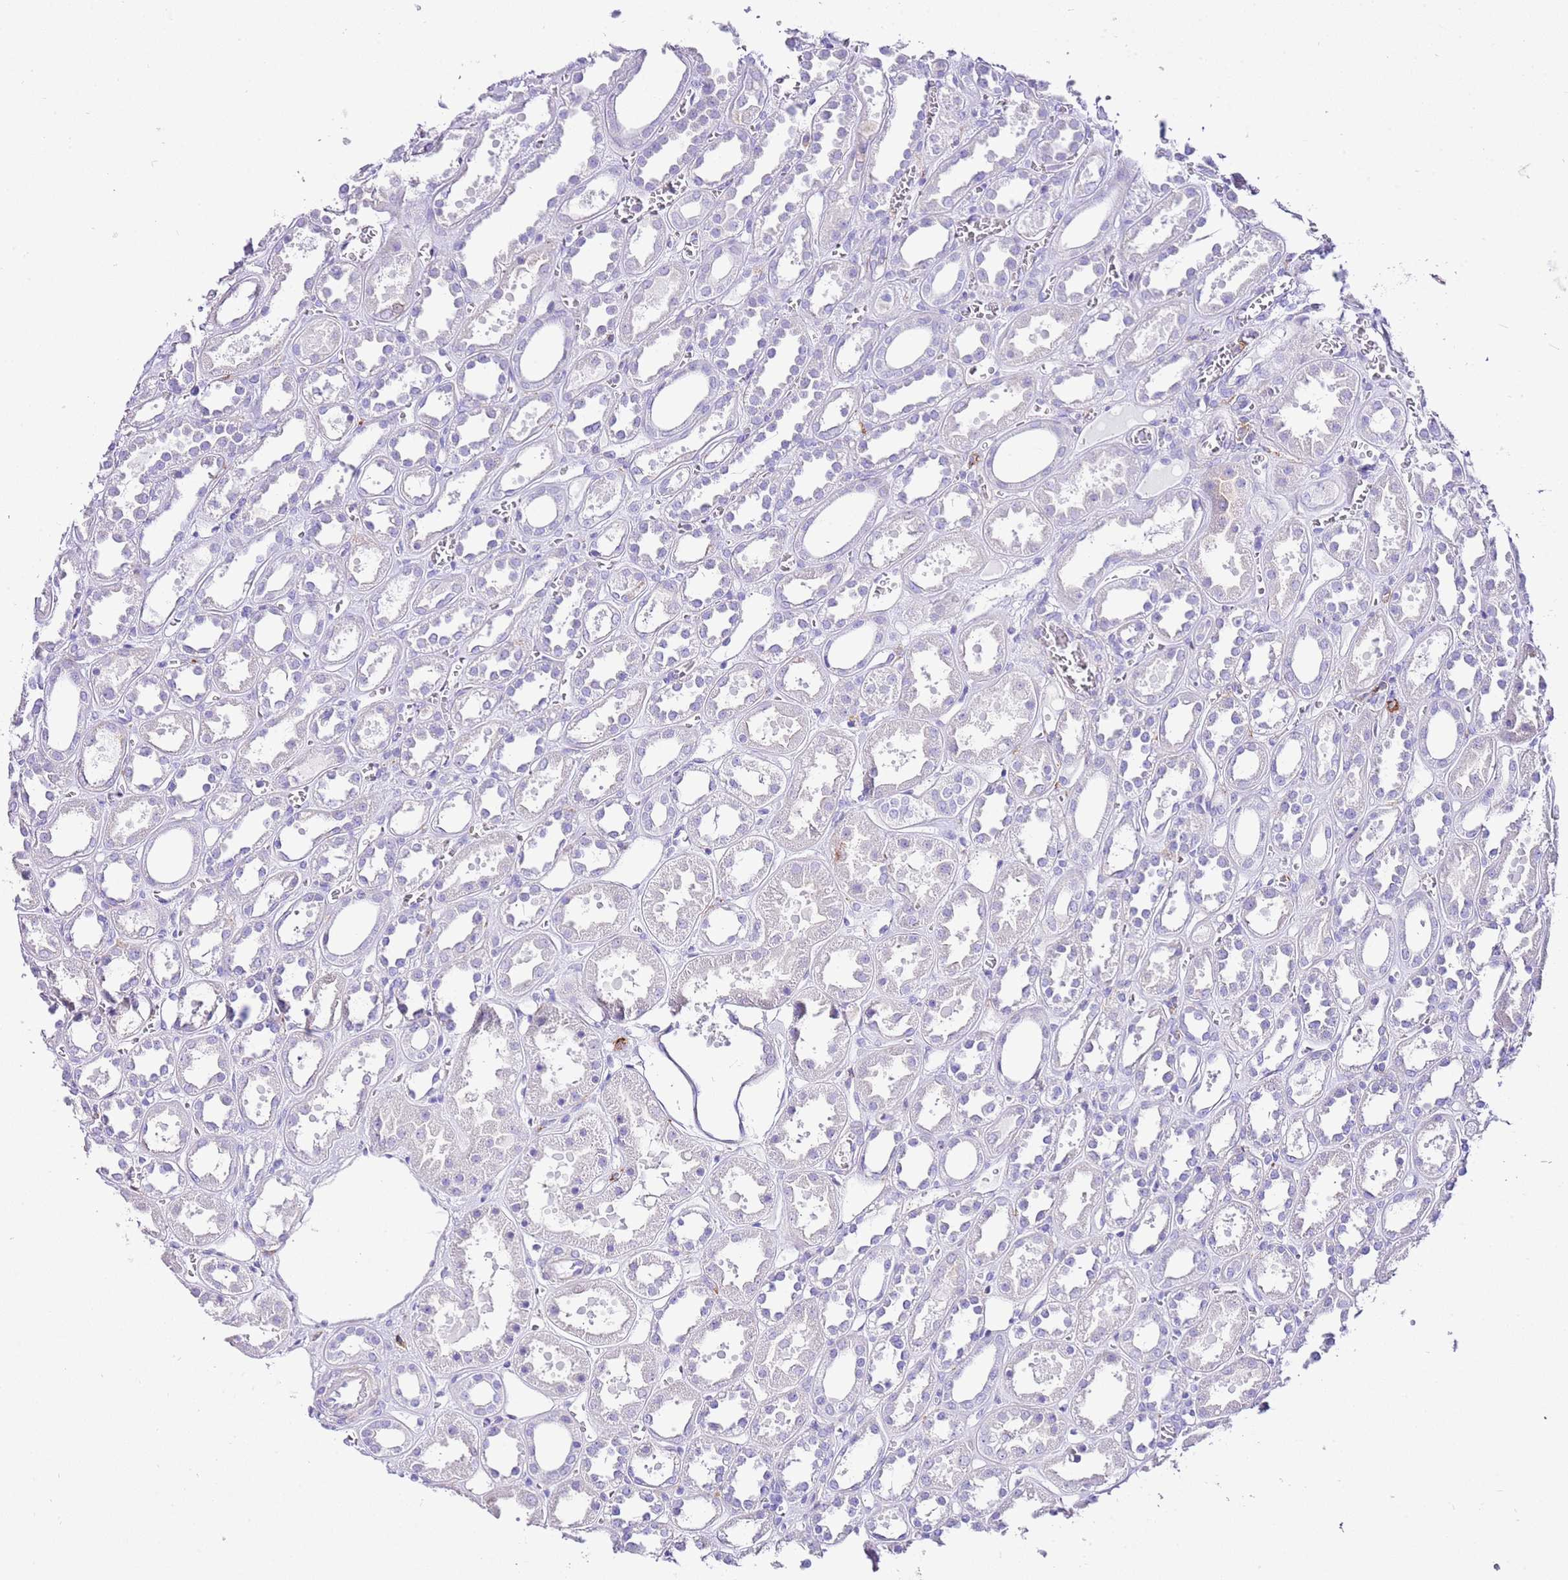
{"staining": {"intensity": "moderate", "quantity": "<25%", "location": "cytoplasmic/membranous"}, "tissue": "kidney", "cell_type": "Cells in glomeruli", "image_type": "normal", "snomed": [{"axis": "morphology", "description": "Normal tissue, NOS"}, {"axis": "topography", "description": "Kidney"}], "caption": "This photomicrograph shows unremarkable kidney stained with immunohistochemistry to label a protein in brown. The cytoplasmic/membranous of cells in glomeruli show moderate positivity for the protein. Nuclei are counter-stained blue.", "gene": "ALDH3A1", "patient": {"sex": "female", "age": 41}}